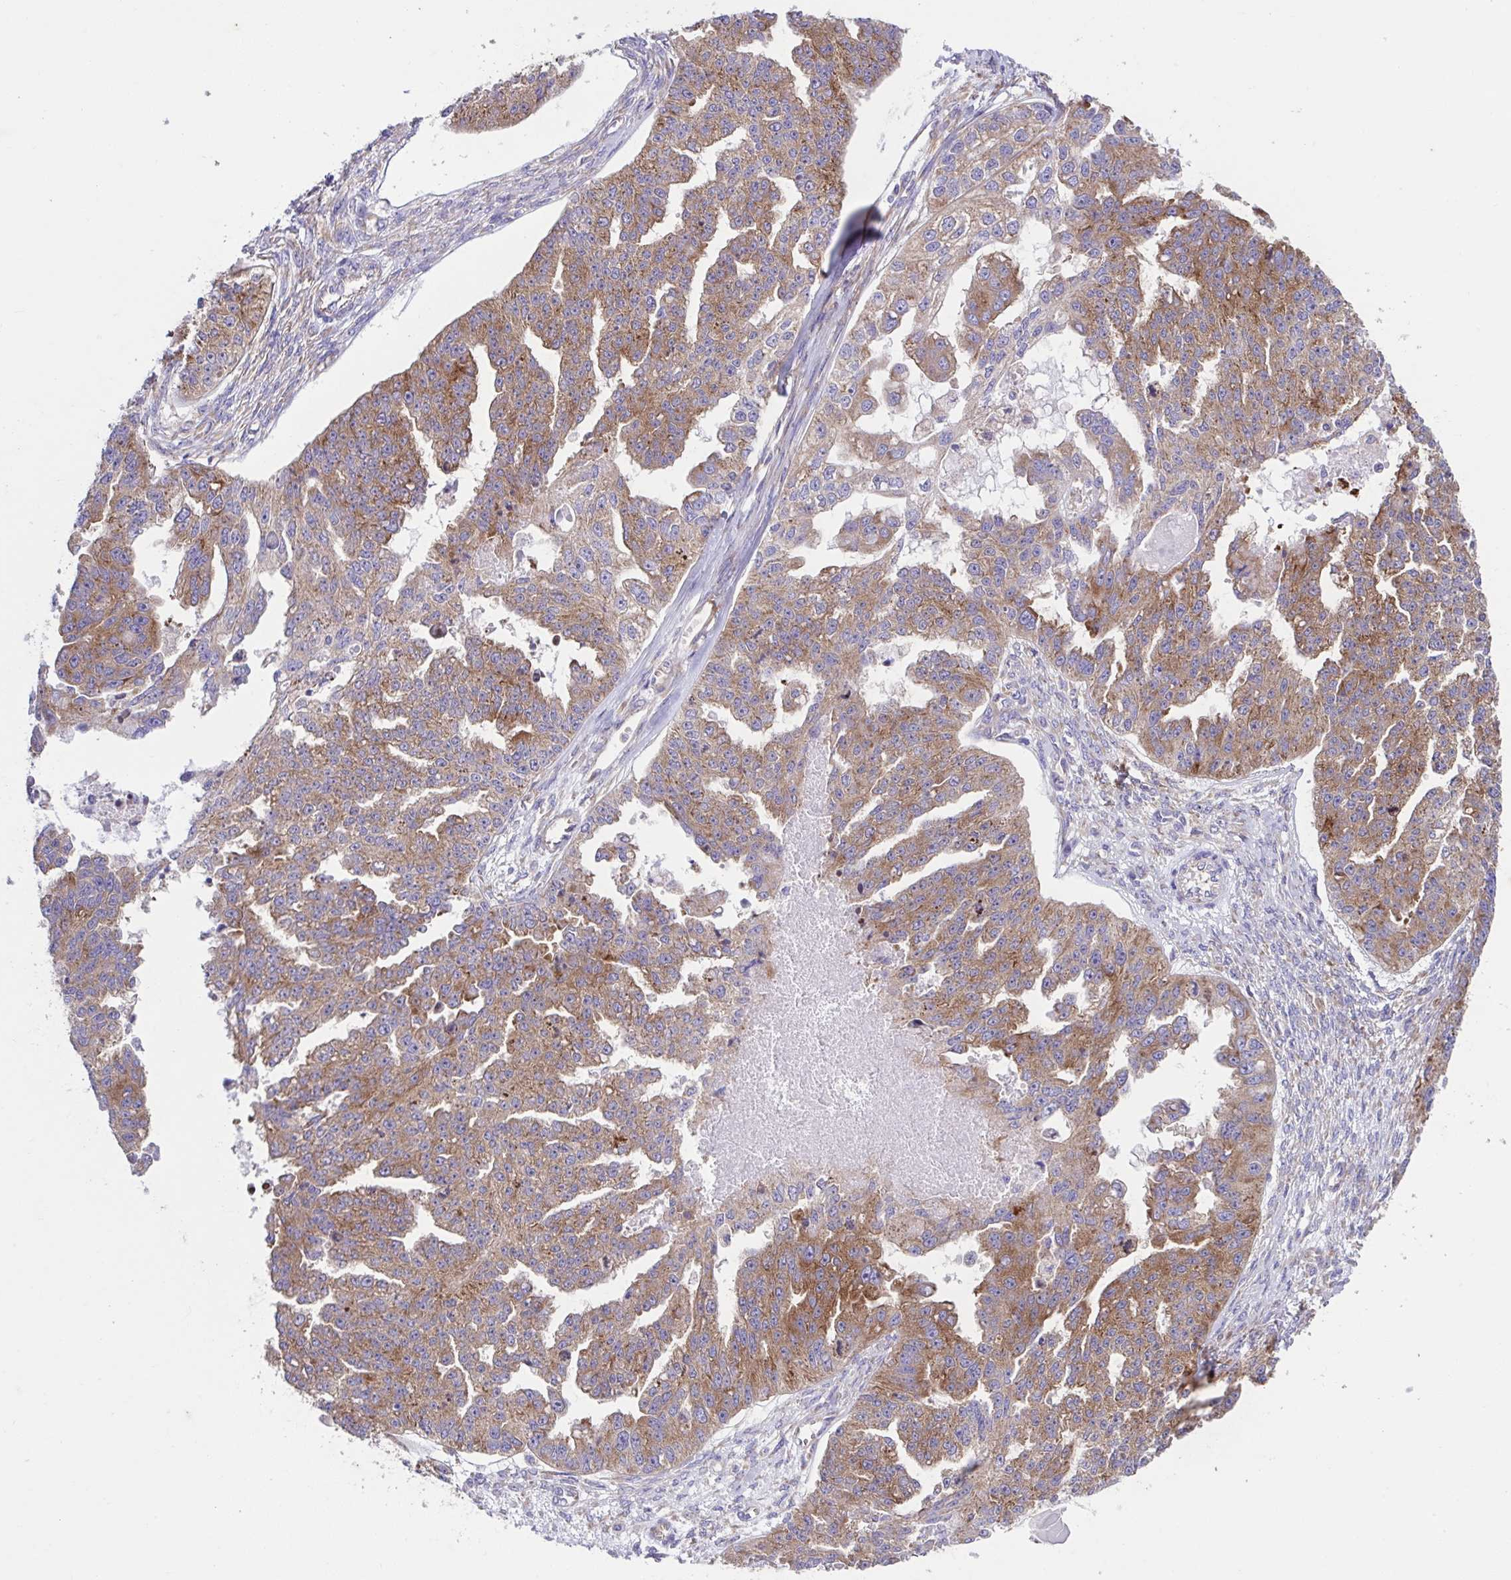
{"staining": {"intensity": "moderate", "quantity": ">75%", "location": "cytoplasmic/membranous"}, "tissue": "ovarian cancer", "cell_type": "Tumor cells", "image_type": "cancer", "snomed": [{"axis": "morphology", "description": "Cystadenocarcinoma, serous, NOS"}, {"axis": "topography", "description": "Ovary"}], "caption": "Immunohistochemistry image of ovarian serous cystadenocarcinoma stained for a protein (brown), which displays medium levels of moderate cytoplasmic/membranous positivity in about >75% of tumor cells.", "gene": "FAU", "patient": {"sex": "female", "age": 58}}